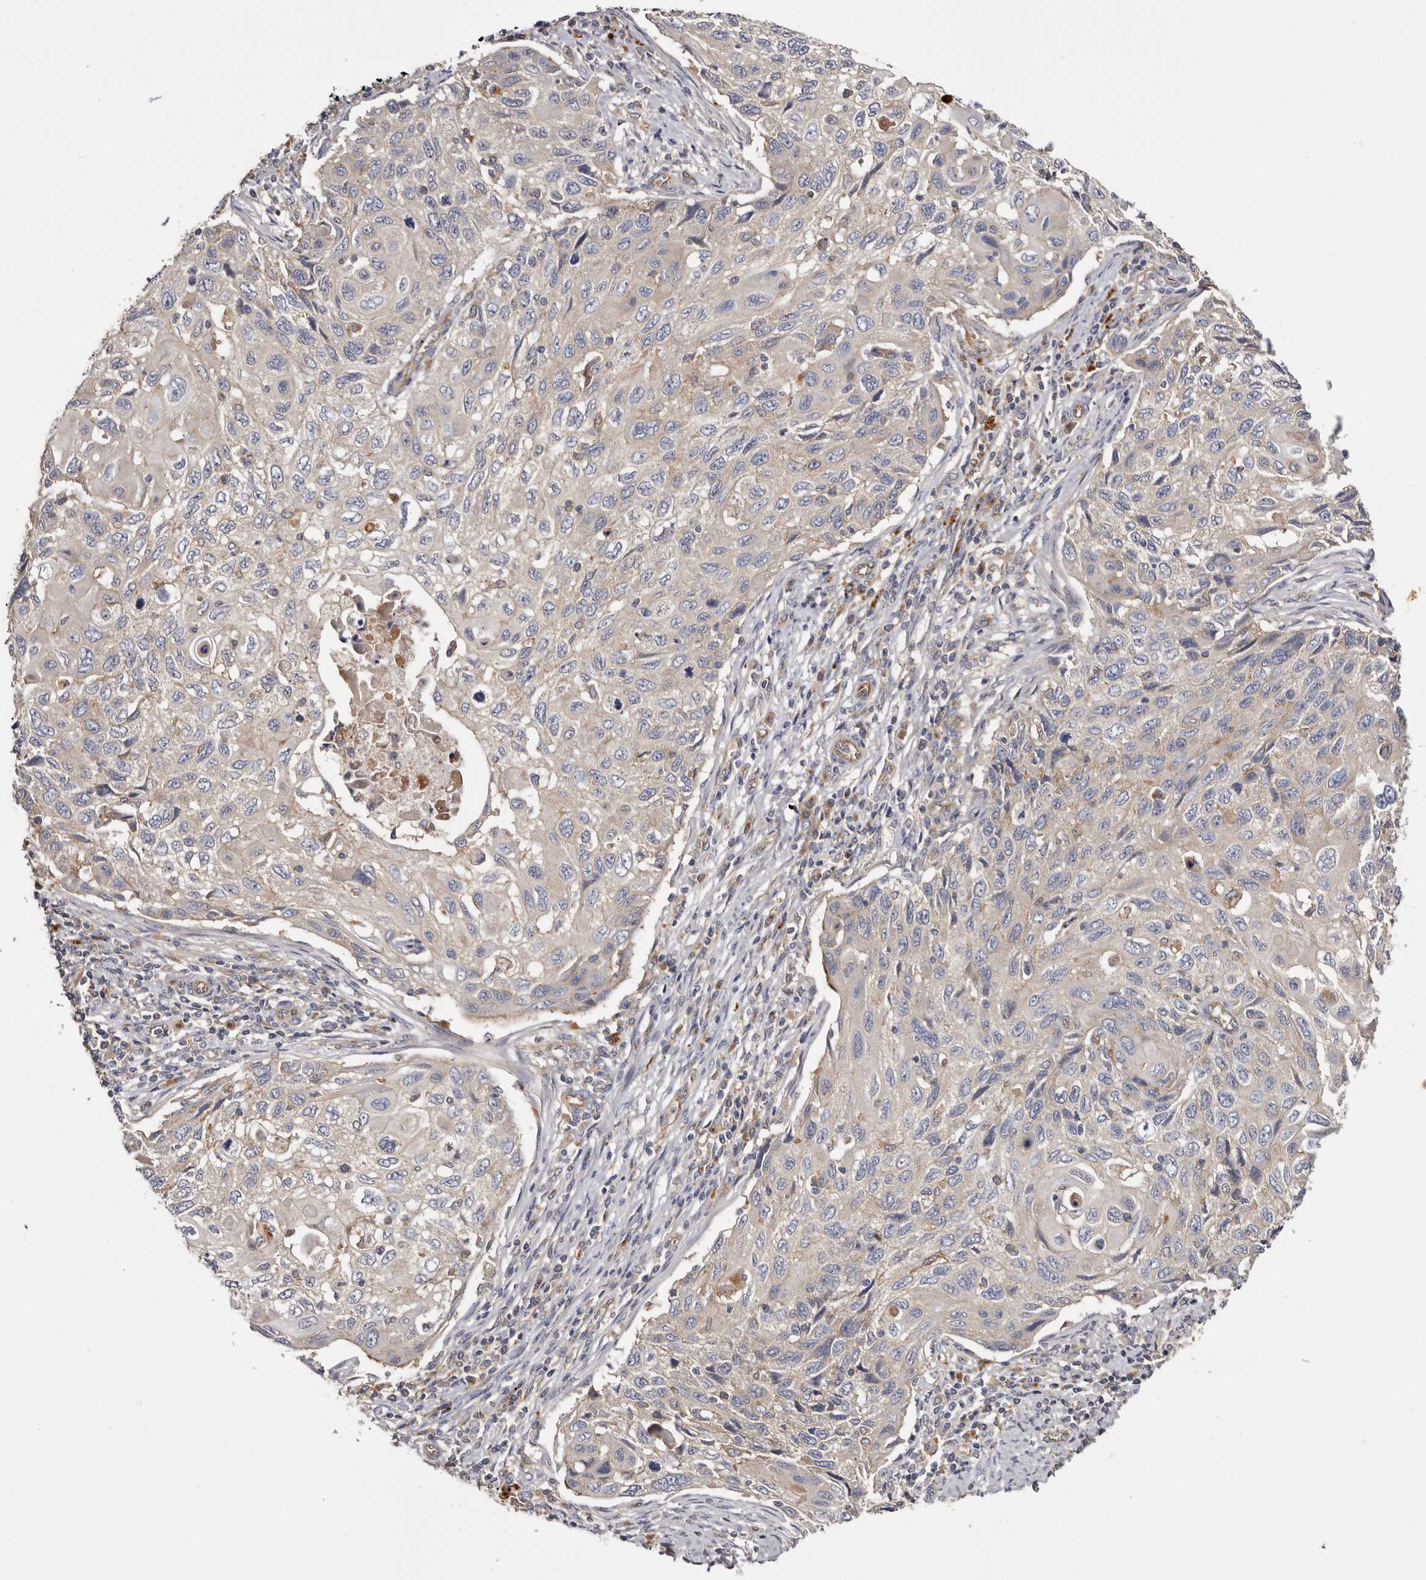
{"staining": {"intensity": "negative", "quantity": "none", "location": "none"}, "tissue": "cervical cancer", "cell_type": "Tumor cells", "image_type": "cancer", "snomed": [{"axis": "morphology", "description": "Squamous cell carcinoma, NOS"}, {"axis": "topography", "description": "Cervix"}], "caption": "Photomicrograph shows no significant protein expression in tumor cells of cervical cancer (squamous cell carcinoma).", "gene": "INKA2", "patient": {"sex": "female", "age": 70}}